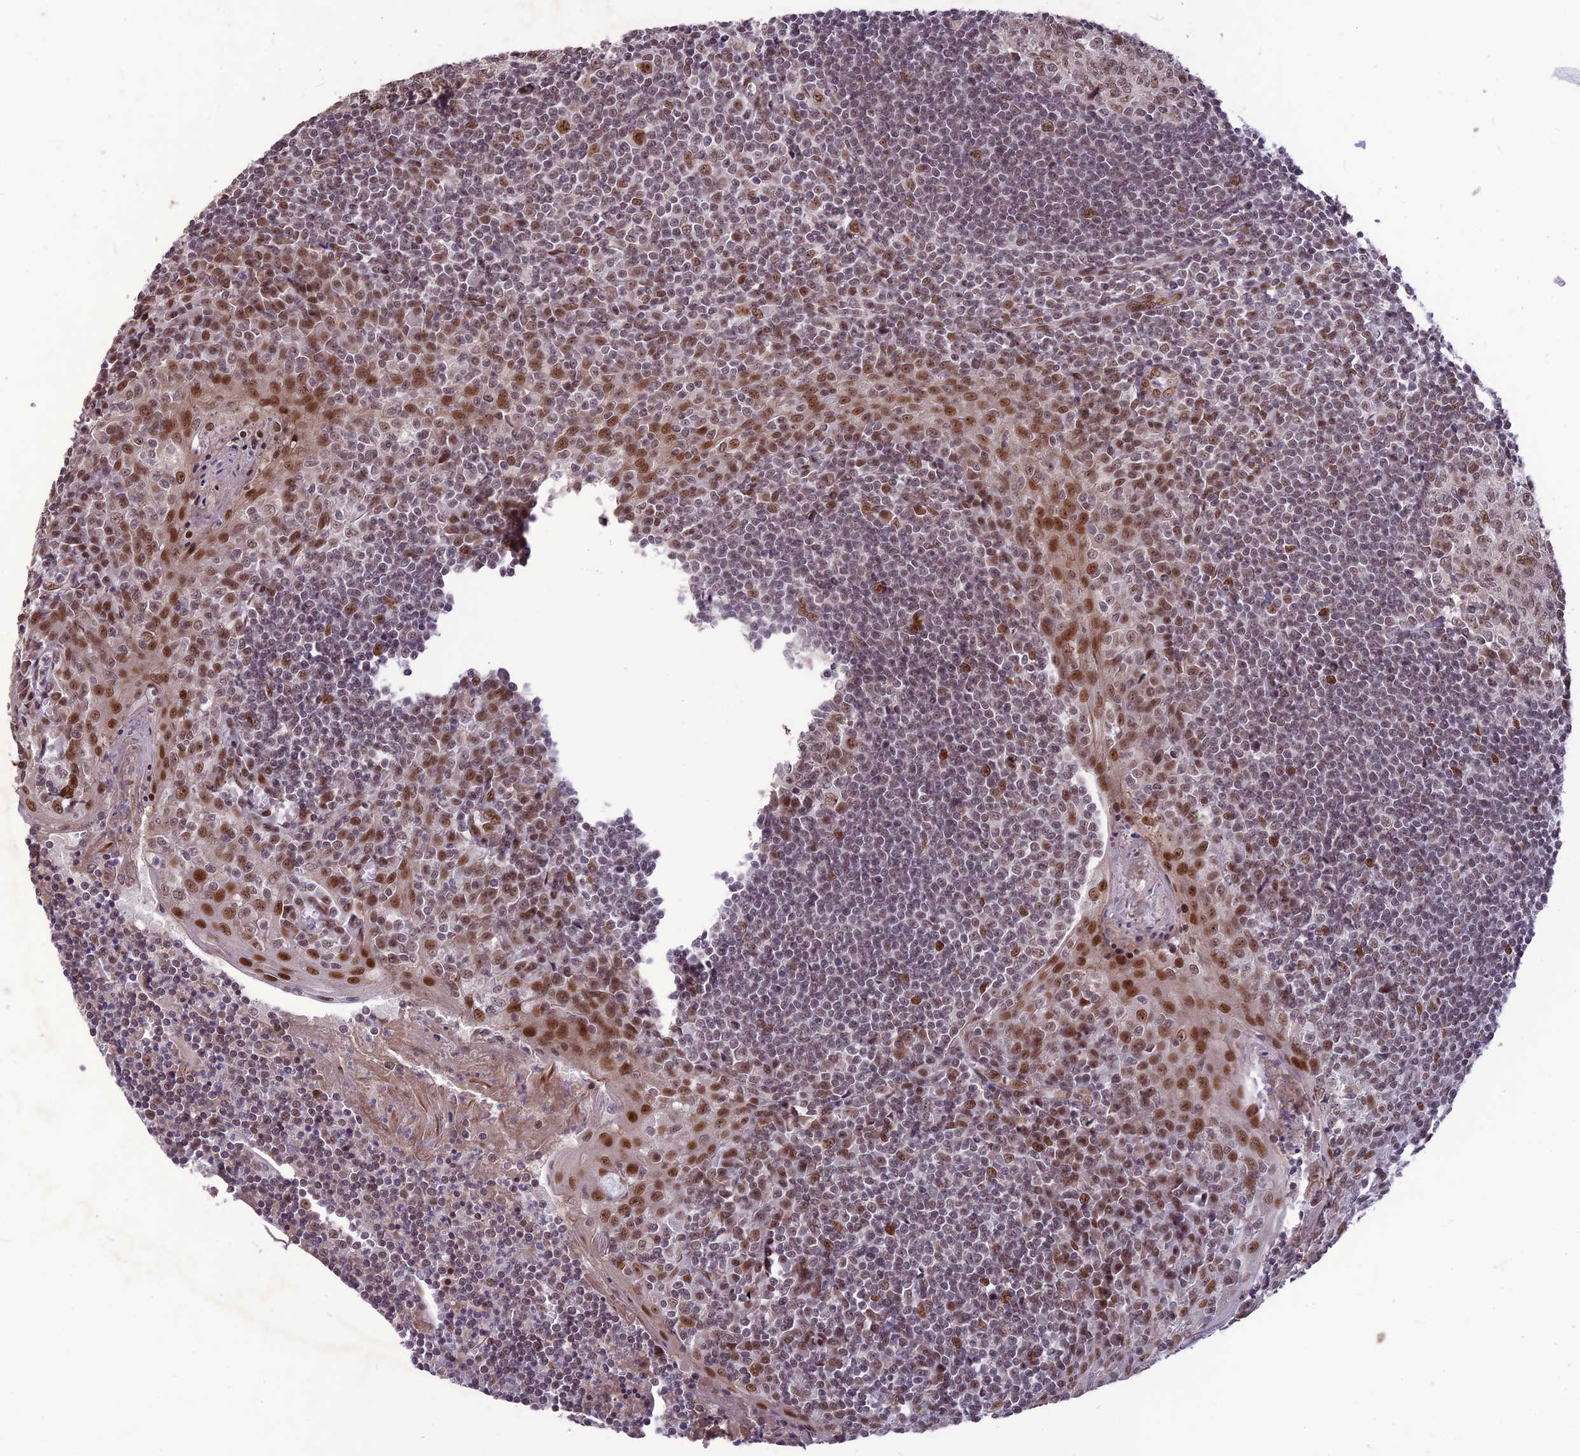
{"staining": {"intensity": "moderate", "quantity": ">75%", "location": "nuclear"}, "tissue": "tonsil", "cell_type": "Germinal center cells", "image_type": "normal", "snomed": [{"axis": "morphology", "description": "Normal tissue, NOS"}, {"axis": "topography", "description": "Tonsil"}], "caption": "Immunohistochemical staining of benign human tonsil shows medium levels of moderate nuclear expression in approximately >75% of germinal center cells.", "gene": "DIS3", "patient": {"sex": "male", "age": 27}}